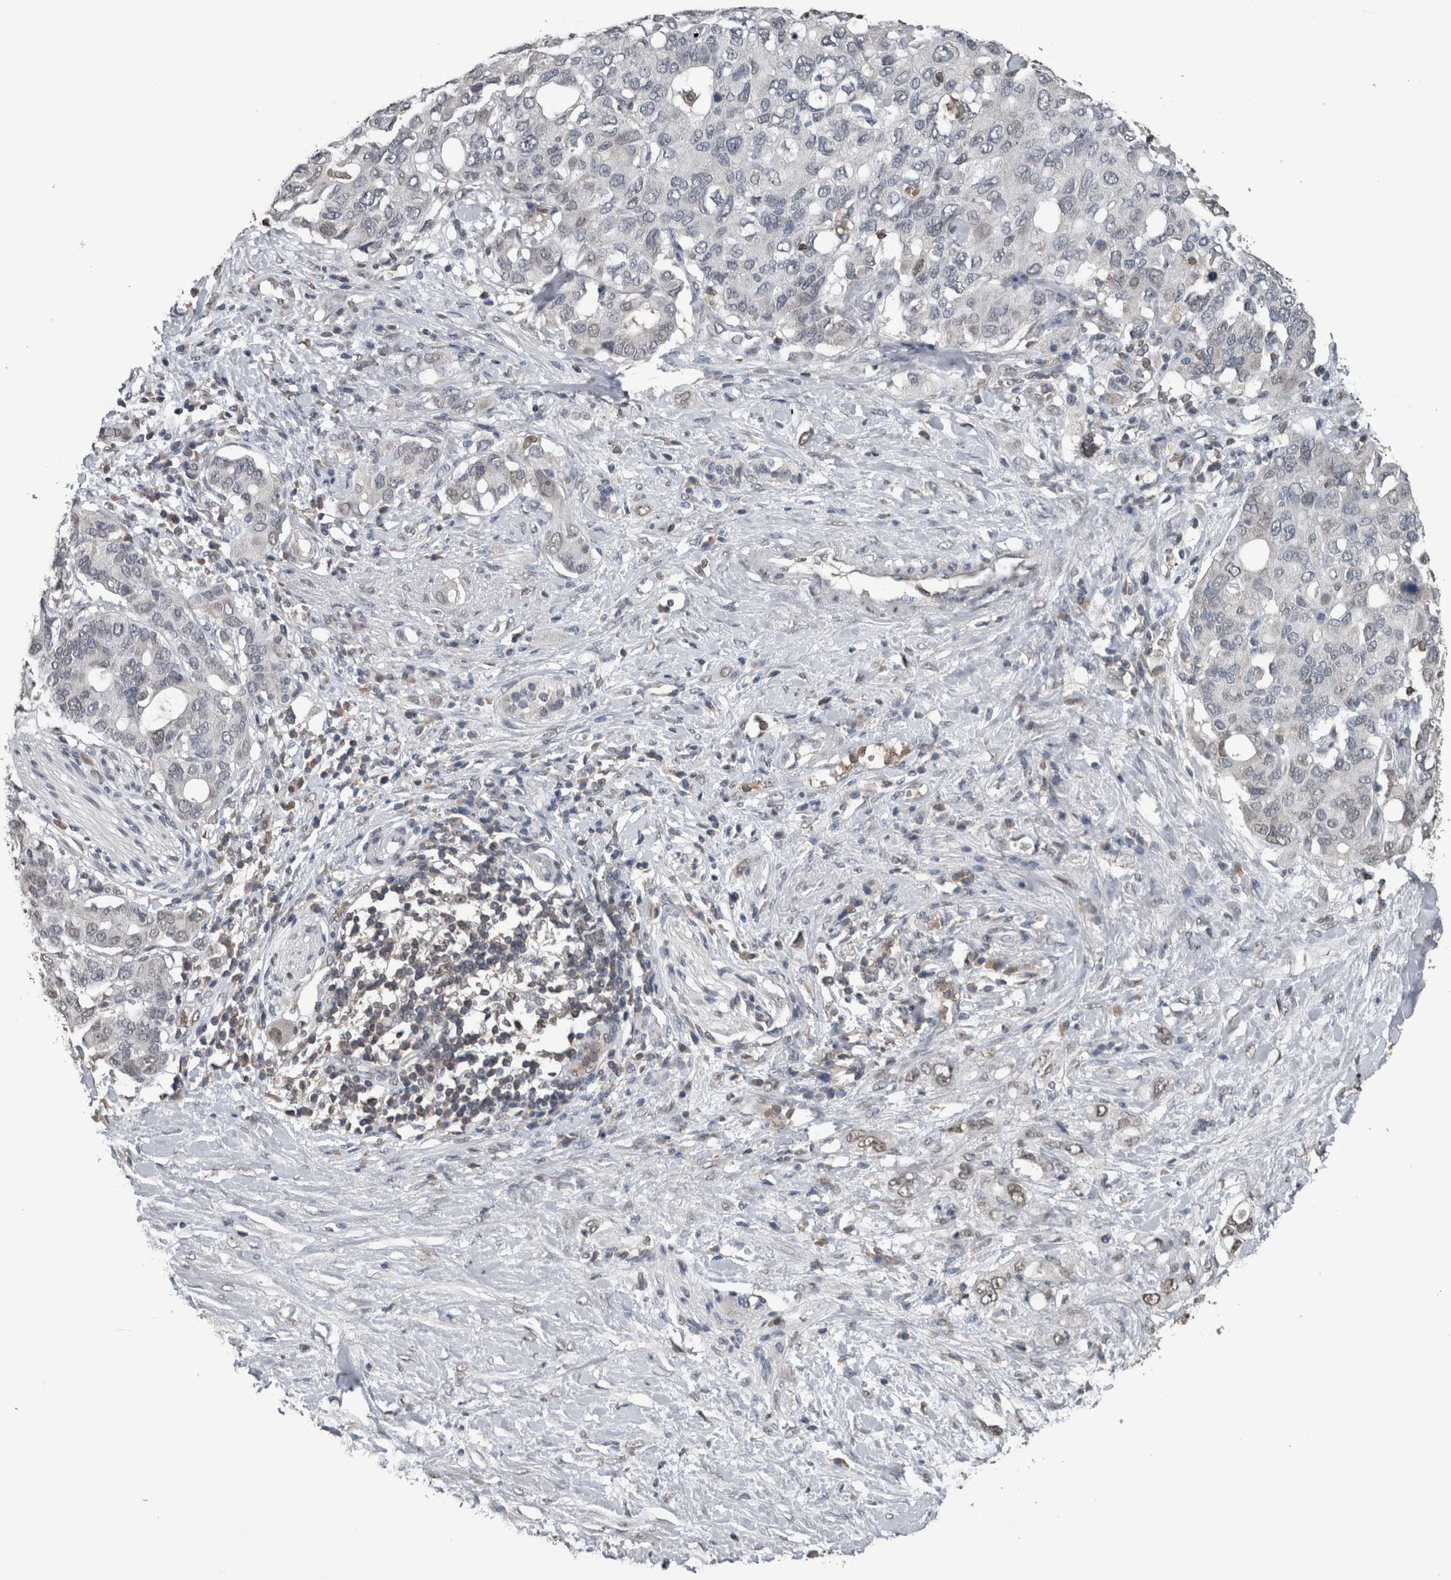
{"staining": {"intensity": "negative", "quantity": "none", "location": "none"}, "tissue": "pancreatic cancer", "cell_type": "Tumor cells", "image_type": "cancer", "snomed": [{"axis": "morphology", "description": "Adenocarcinoma, NOS"}, {"axis": "topography", "description": "Pancreas"}], "caption": "Immunohistochemistry (IHC) micrograph of adenocarcinoma (pancreatic) stained for a protein (brown), which demonstrates no staining in tumor cells.", "gene": "MAFF", "patient": {"sex": "female", "age": 56}}